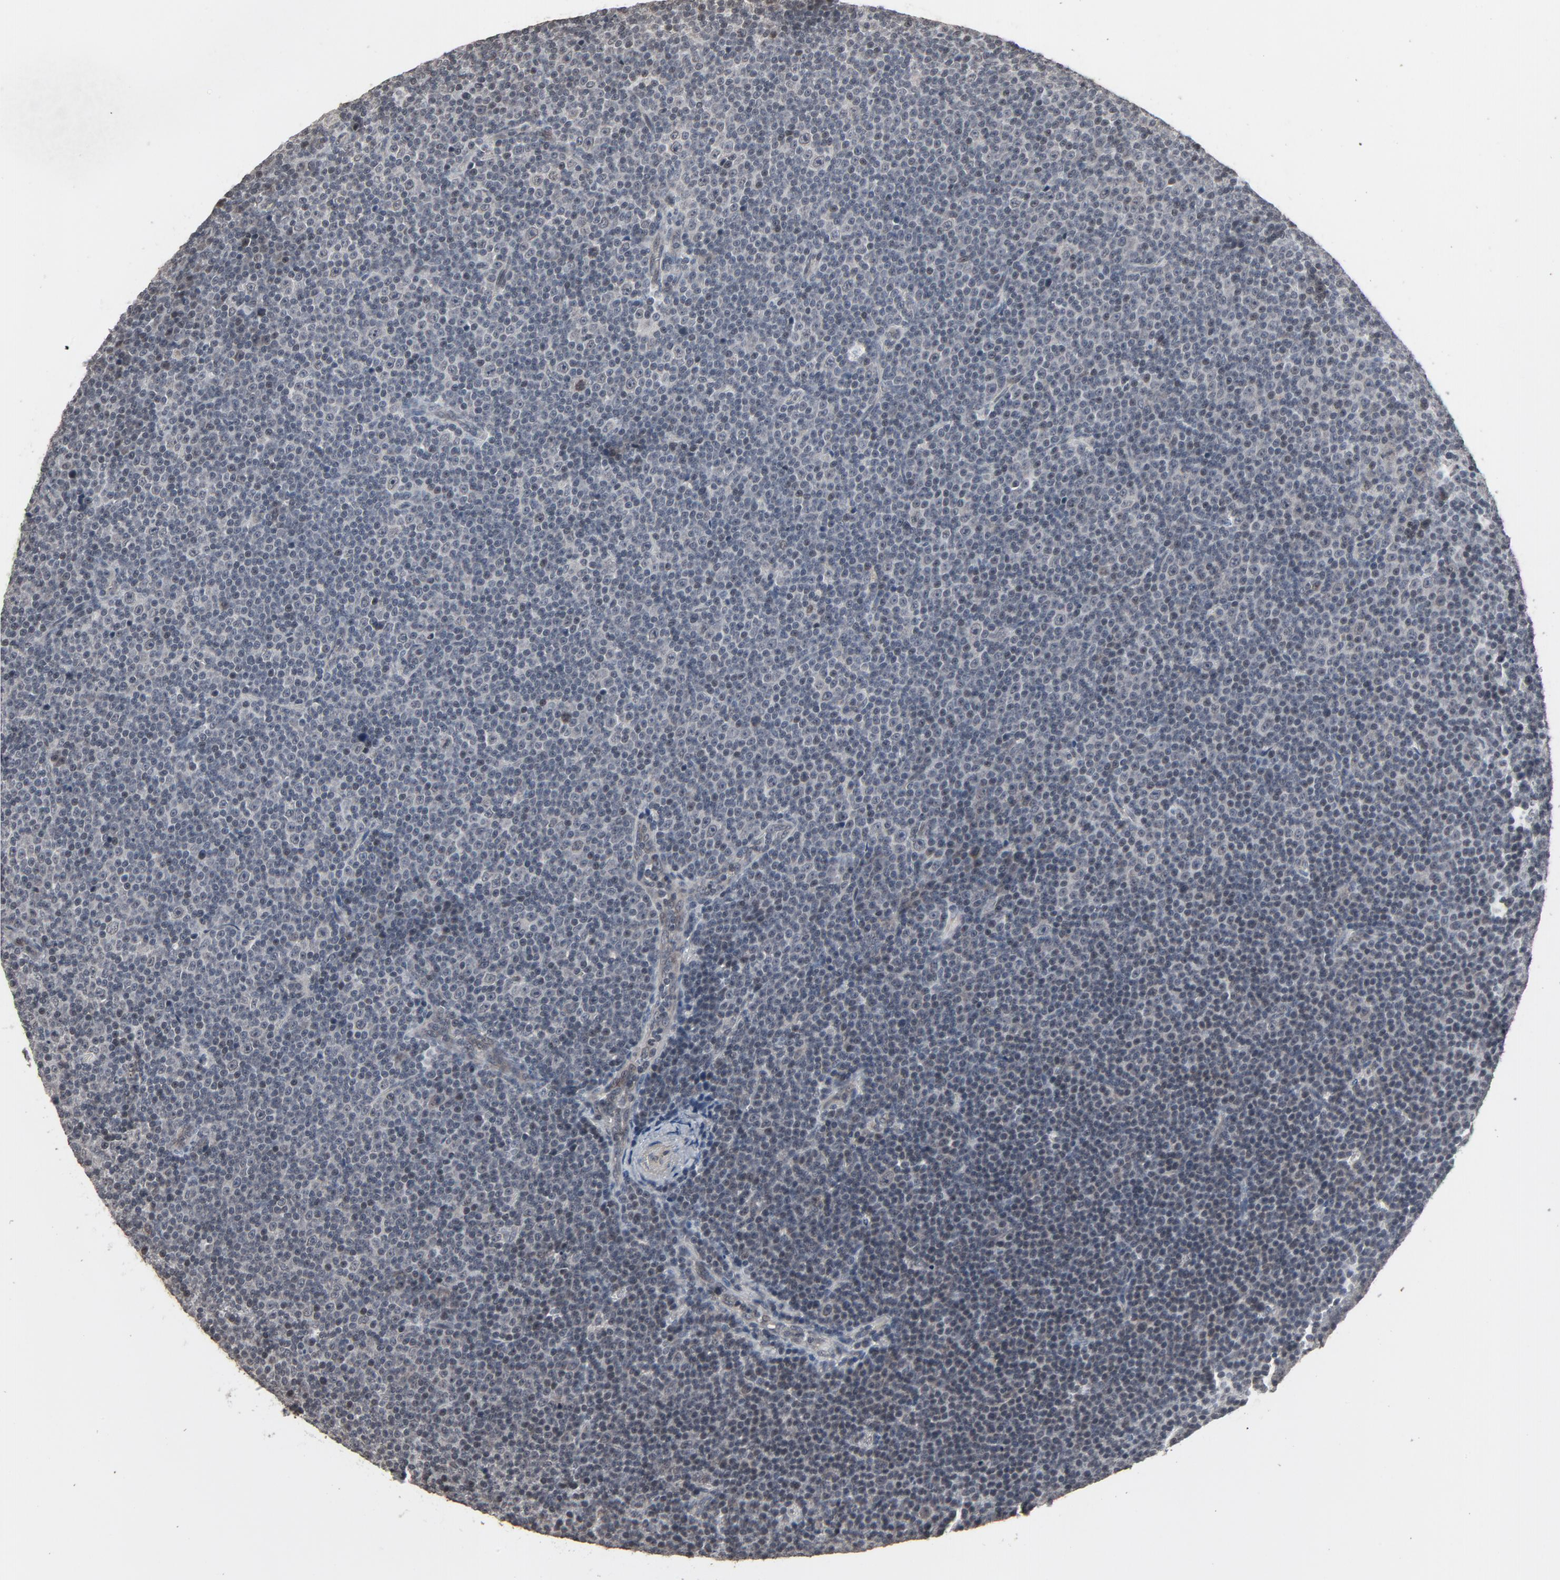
{"staining": {"intensity": "weak", "quantity": "<25%", "location": "nuclear"}, "tissue": "lymphoma", "cell_type": "Tumor cells", "image_type": "cancer", "snomed": [{"axis": "morphology", "description": "Malignant lymphoma, non-Hodgkin's type, Low grade"}, {"axis": "topography", "description": "Lymph node"}], "caption": "Malignant lymphoma, non-Hodgkin's type (low-grade) was stained to show a protein in brown. There is no significant expression in tumor cells.", "gene": "POM121", "patient": {"sex": "female", "age": 67}}